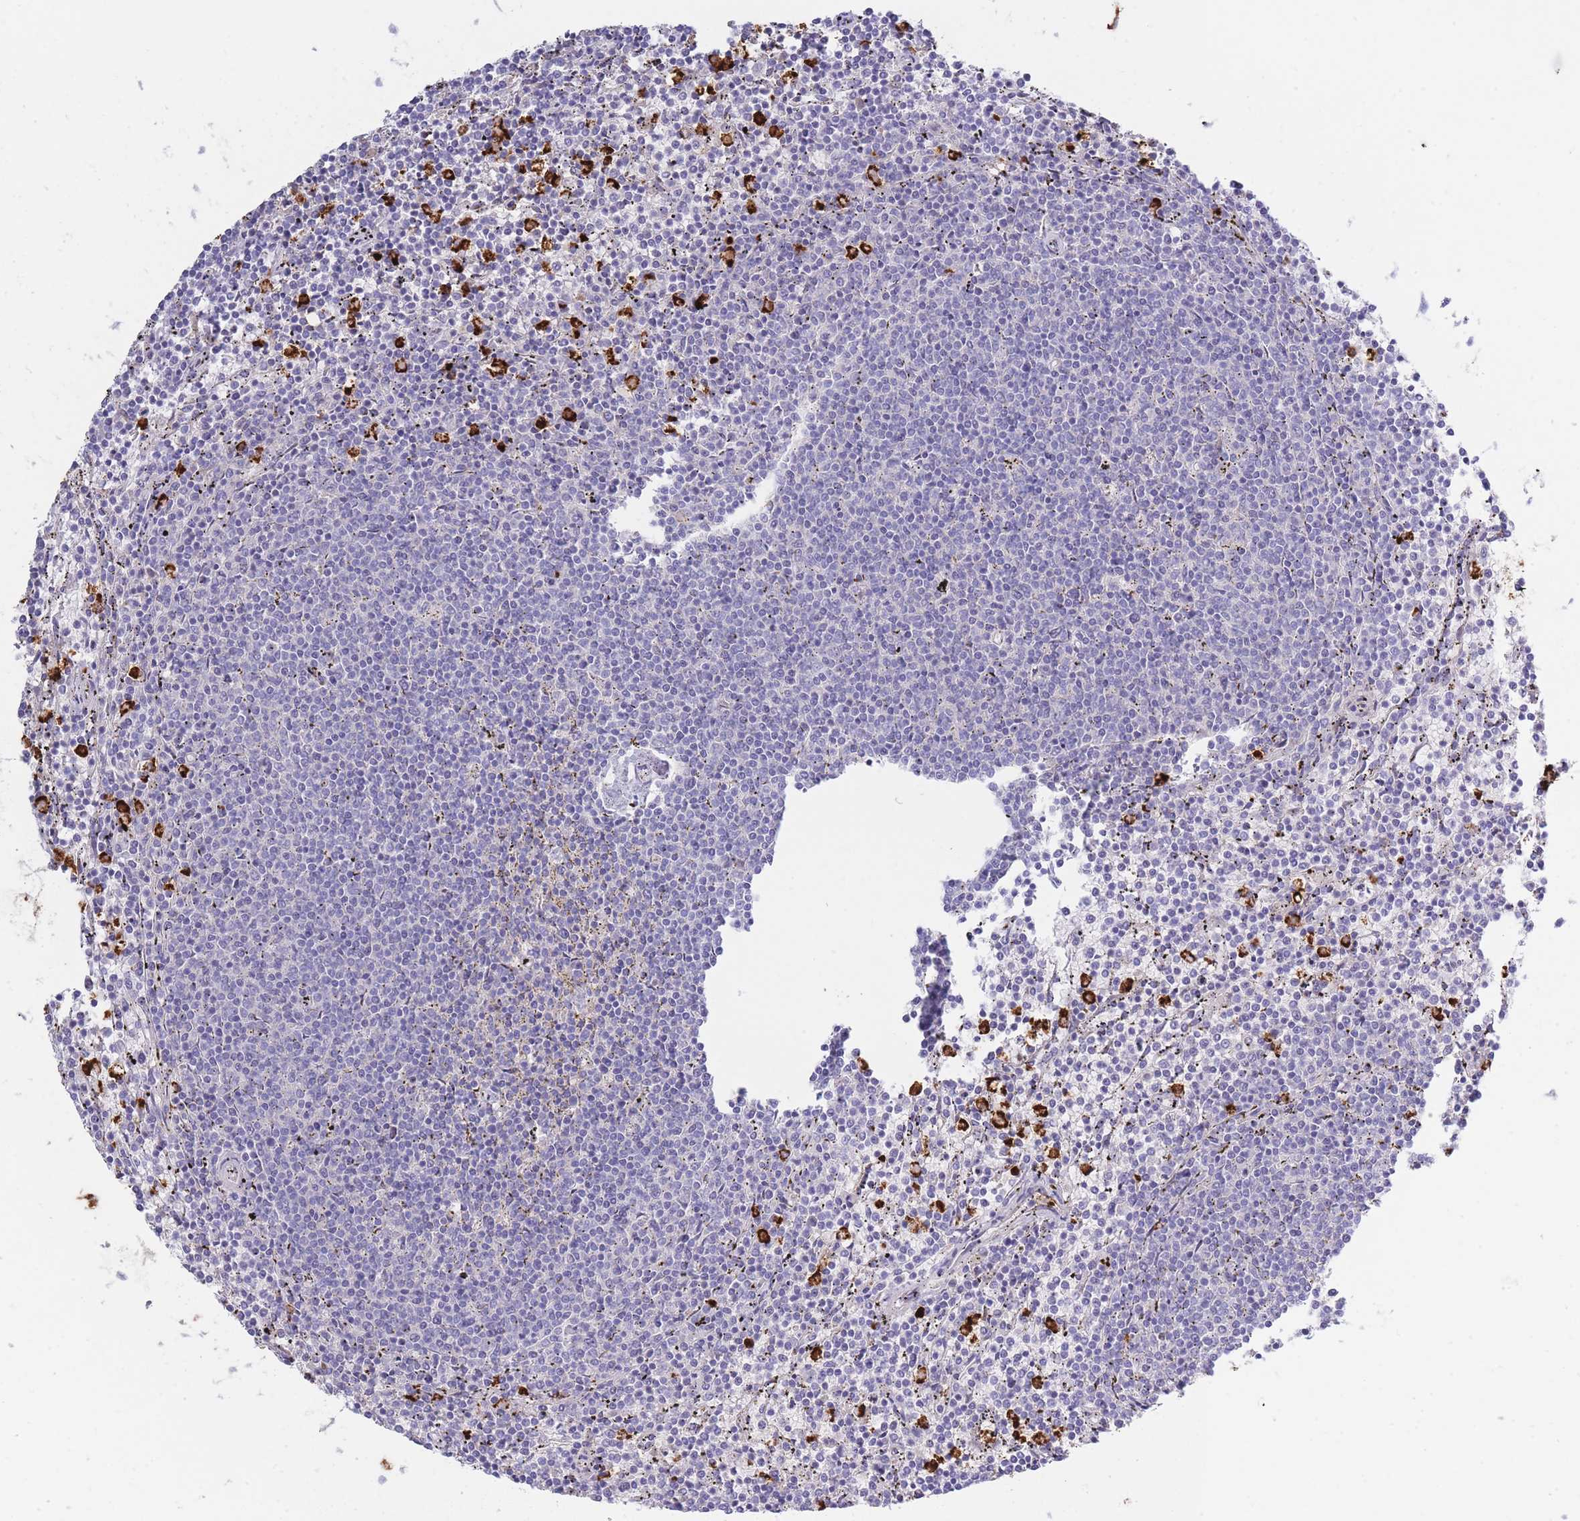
{"staining": {"intensity": "negative", "quantity": "none", "location": "none"}, "tissue": "lymphoma", "cell_type": "Tumor cells", "image_type": "cancer", "snomed": [{"axis": "morphology", "description": "Malignant lymphoma, non-Hodgkin's type, Low grade"}, {"axis": "topography", "description": "Spleen"}], "caption": "This is a photomicrograph of IHC staining of lymphoma, which shows no positivity in tumor cells. (Brightfield microscopy of DAB immunohistochemistry (IHC) at high magnification).", "gene": "CENPM", "patient": {"sex": "female", "age": 50}}